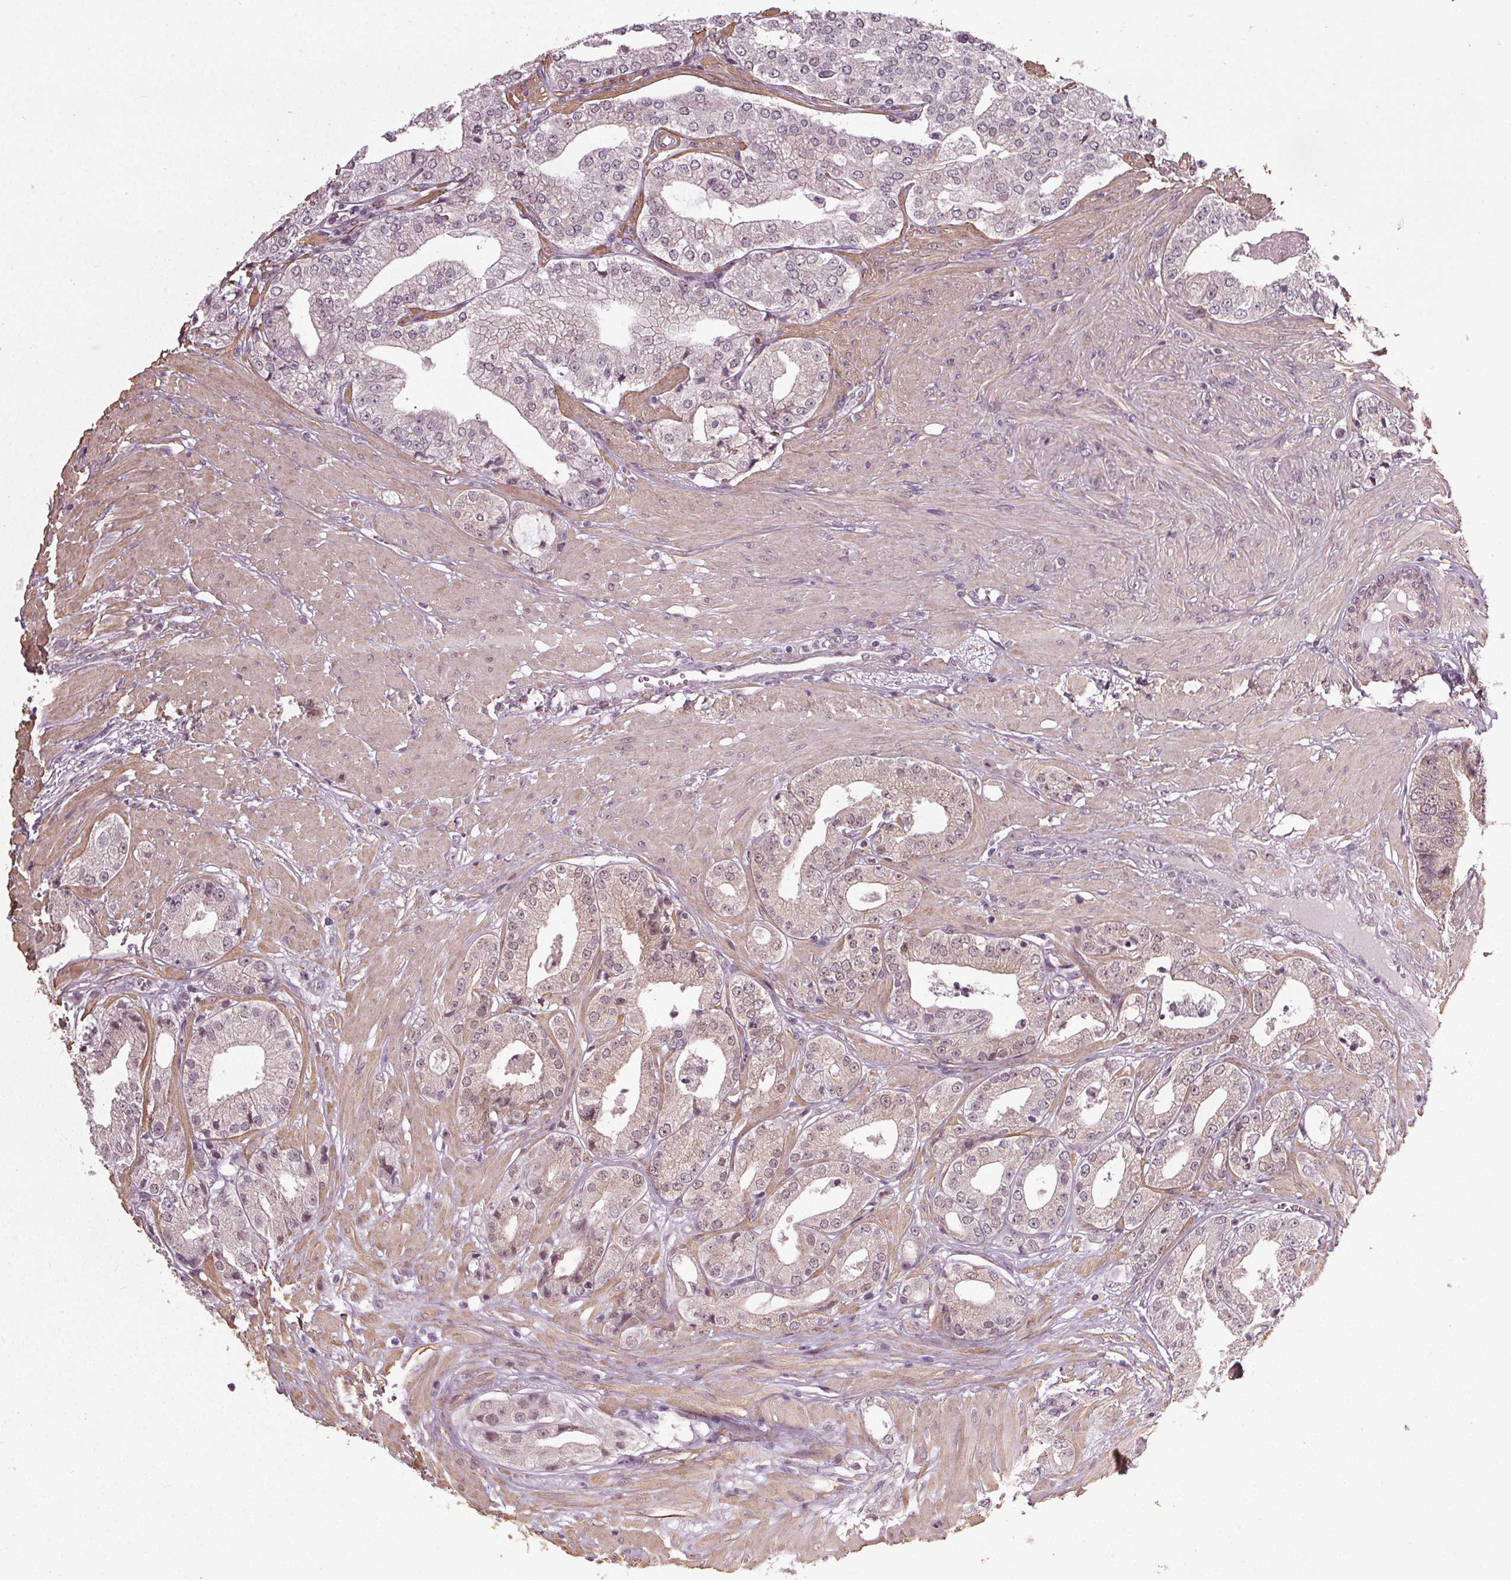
{"staining": {"intensity": "negative", "quantity": "none", "location": "none"}, "tissue": "prostate cancer", "cell_type": "Tumor cells", "image_type": "cancer", "snomed": [{"axis": "morphology", "description": "Adenocarcinoma, Low grade"}, {"axis": "topography", "description": "Prostate"}], "caption": "This is a image of immunohistochemistry (IHC) staining of adenocarcinoma (low-grade) (prostate), which shows no positivity in tumor cells.", "gene": "PKP1", "patient": {"sex": "male", "age": 60}}